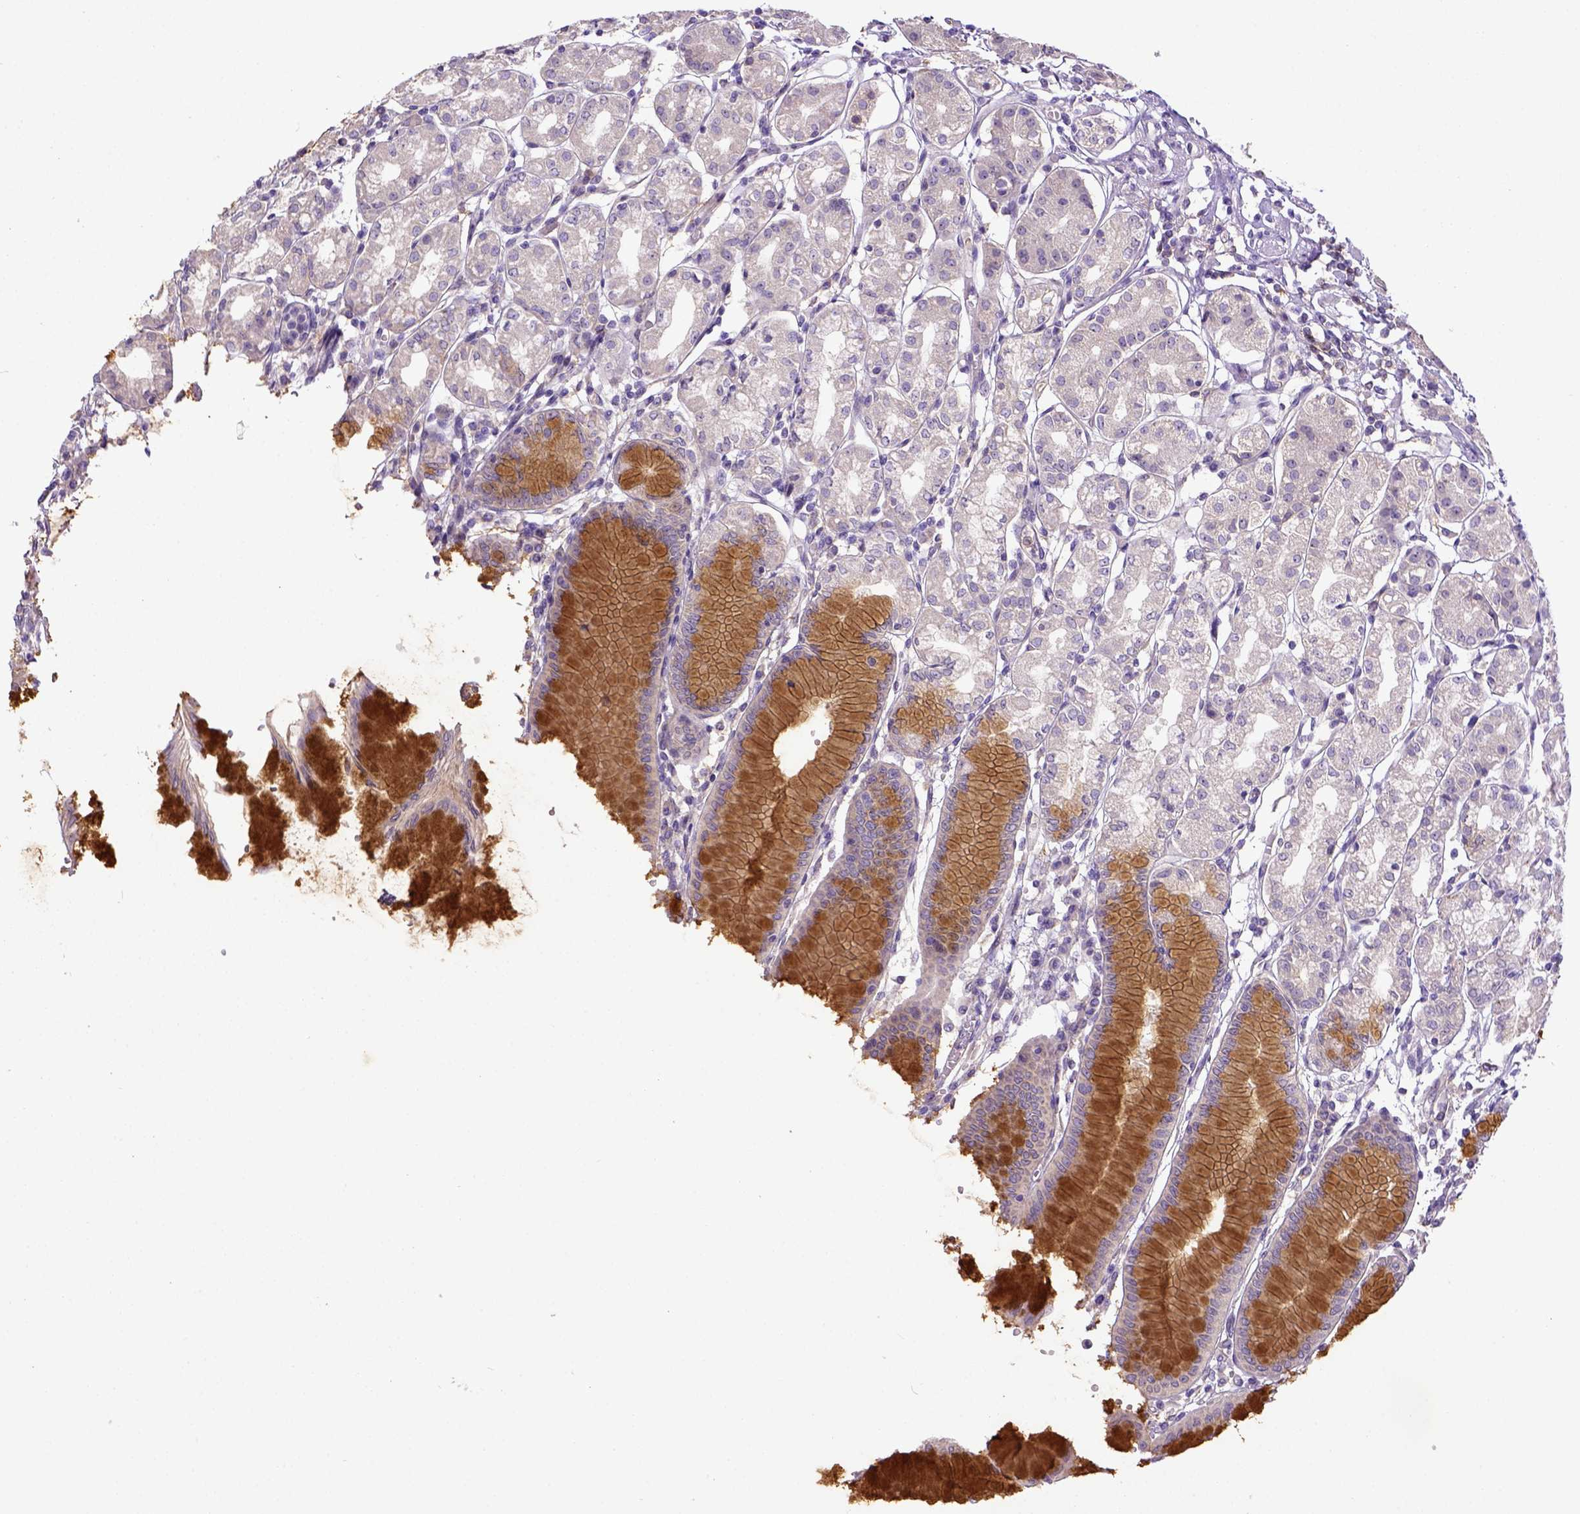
{"staining": {"intensity": "moderate", "quantity": "25%-75%", "location": "cytoplasmic/membranous"}, "tissue": "stomach", "cell_type": "Glandular cells", "image_type": "normal", "snomed": [{"axis": "morphology", "description": "Normal tissue, NOS"}, {"axis": "topography", "description": "Skeletal muscle"}, {"axis": "topography", "description": "Stomach"}], "caption": "Immunohistochemical staining of unremarkable human stomach displays medium levels of moderate cytoplasmic/membranous positivity in approximately 25%-75% of glandular cells. (brown staining indicates protein expression, while blue staining denotes nuclei).", "gene": "CD40", "patient": {"sex": "female", "age": 57}}